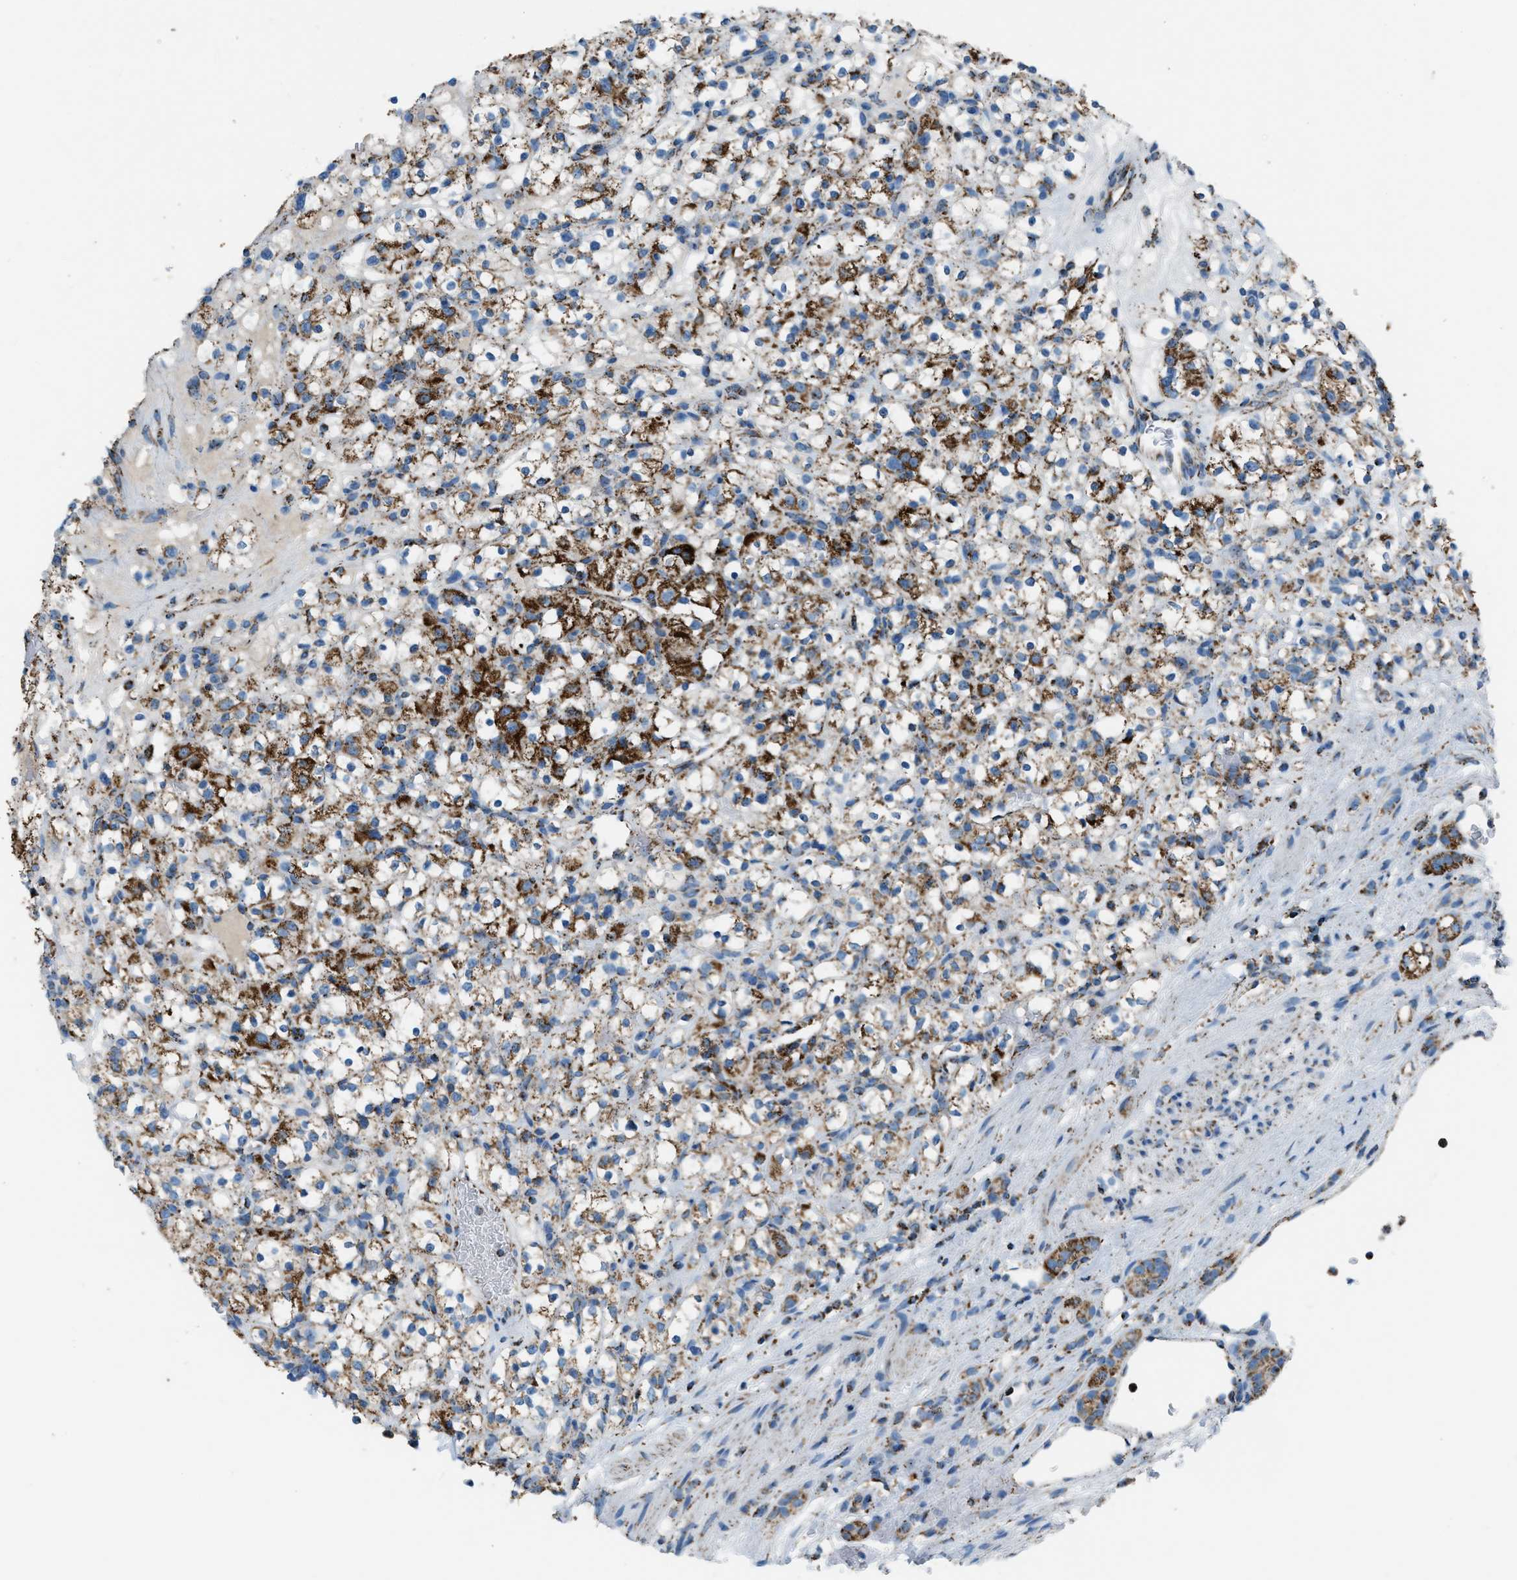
{"staining": {"intensity": "strong", "quantity": ">75%", "location": "cytoplasmic/membranous"}, "tissue": "renal cancer", "cell_type": "Tumor cells", "image_type": "cancer", "snomed": [{"axis": "morphology", "description": "Normal tissue, NOS"}, {"axis": "morphology", "description": "Adenocarcinoma, NOS"}, {"axis": "topography", "description": "Kidney"}], "caption": "Immunohistochemistry histopathology image of neoplastic tissue: adenocarcinoma (renal) stained using IHC shows high levels of strong protein expression localized specifically in the cytoplasmic/membranous of tumor cells, appearing as a cytoplasmic/membranous brown color.", "gene": "MDH2", "patient": {"sex": "female", "age": 72}}